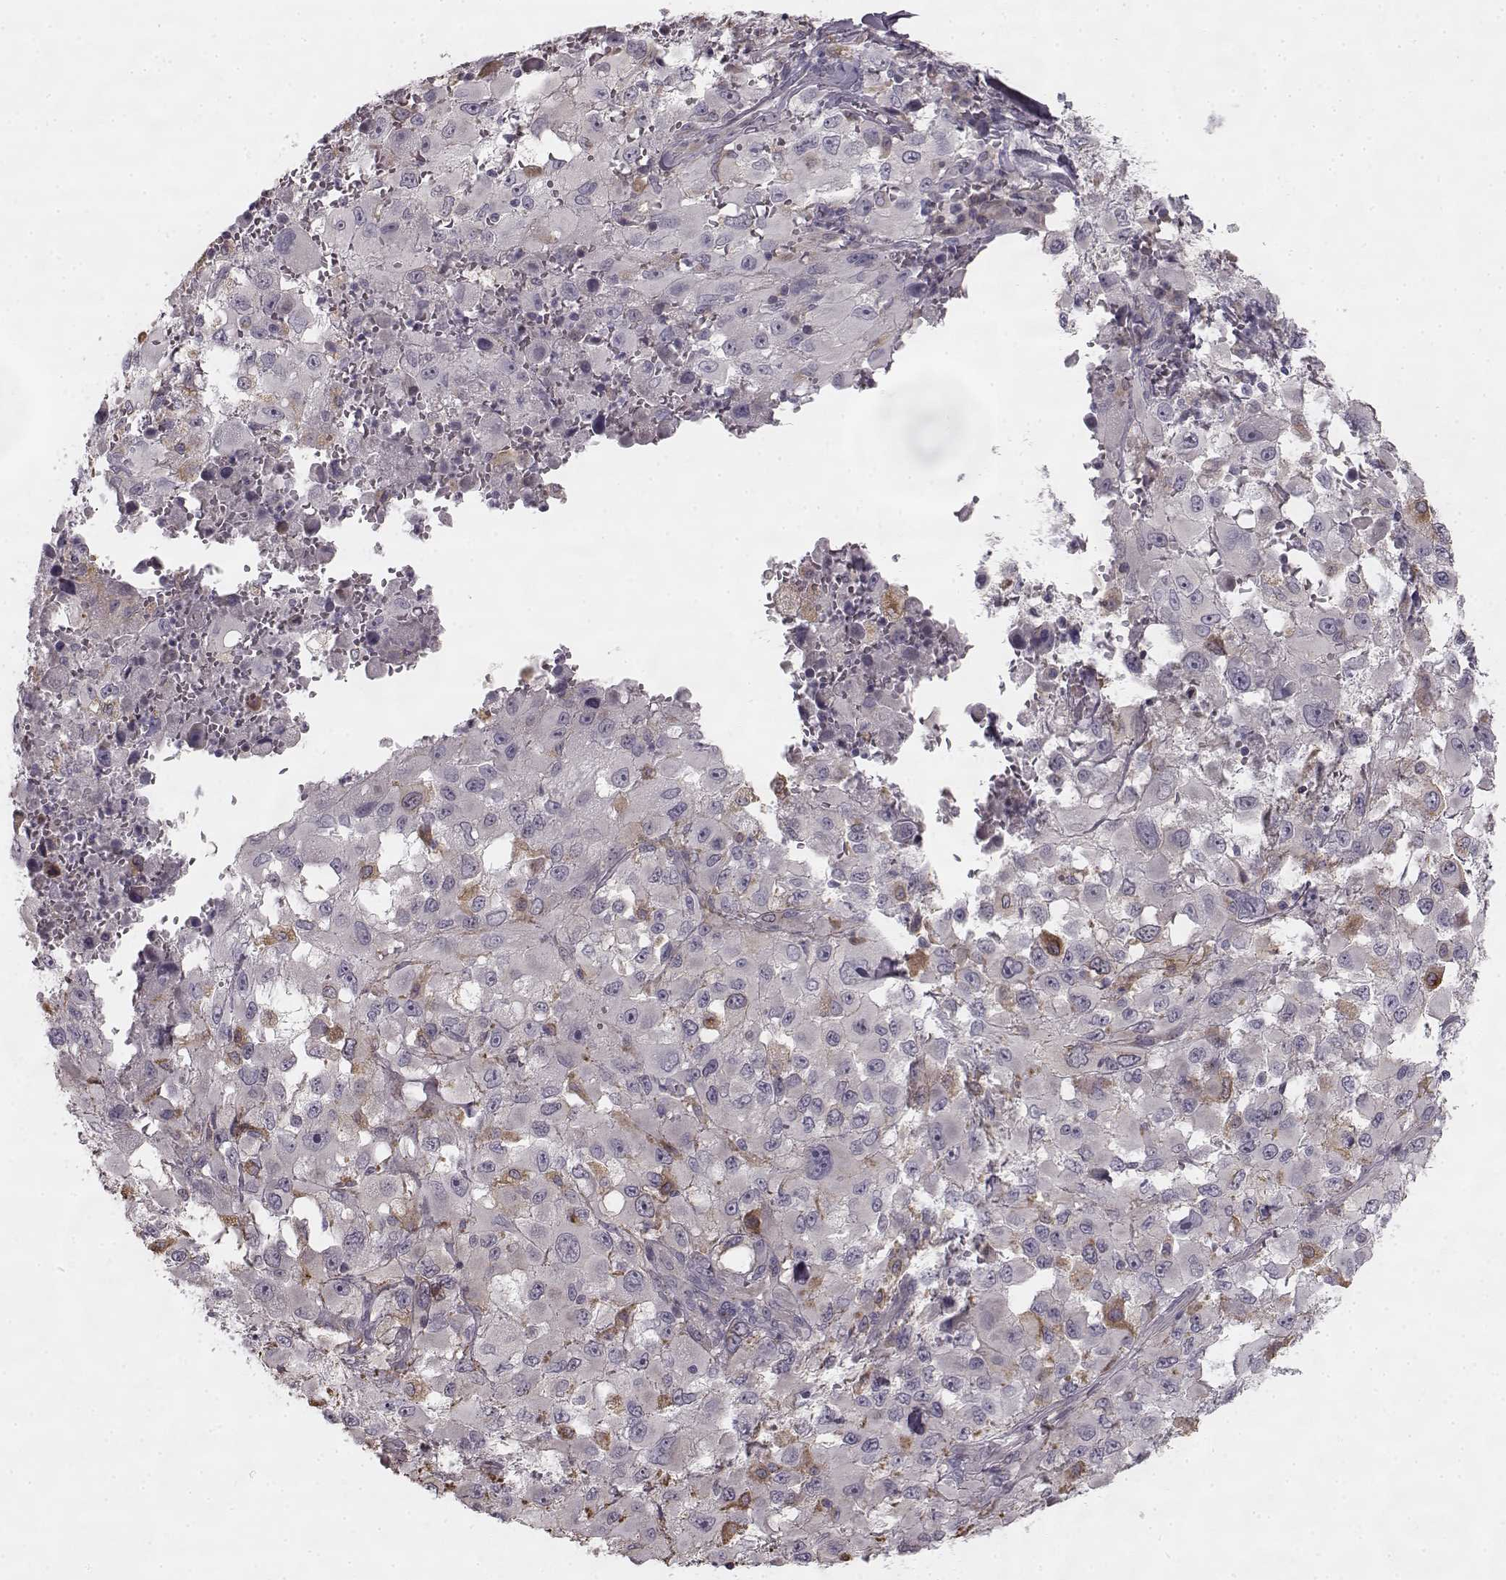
{"staining": {"intensity": "moderate", "quantity": "<25%", "location": "cytoplasmic/membranous"}, "tissue": "melanoma", "cell_type": "Tumor cells", "image_type": "cancer", "snomed": [{"axis": "morphology", "description": "Malignant melanoma, Metastatic site"}, {"axis": "topography", "description": "Lymph node"}], "caption": "DAB (3,3'-diaminobenzidine) immunohistochemical staining of melanoma shows moderate cytoplasmic/membranous protein staining in approximately <25% of tumor cells.", "gene": "HMMR", "patient": {"sex": "male", "age": 50}}